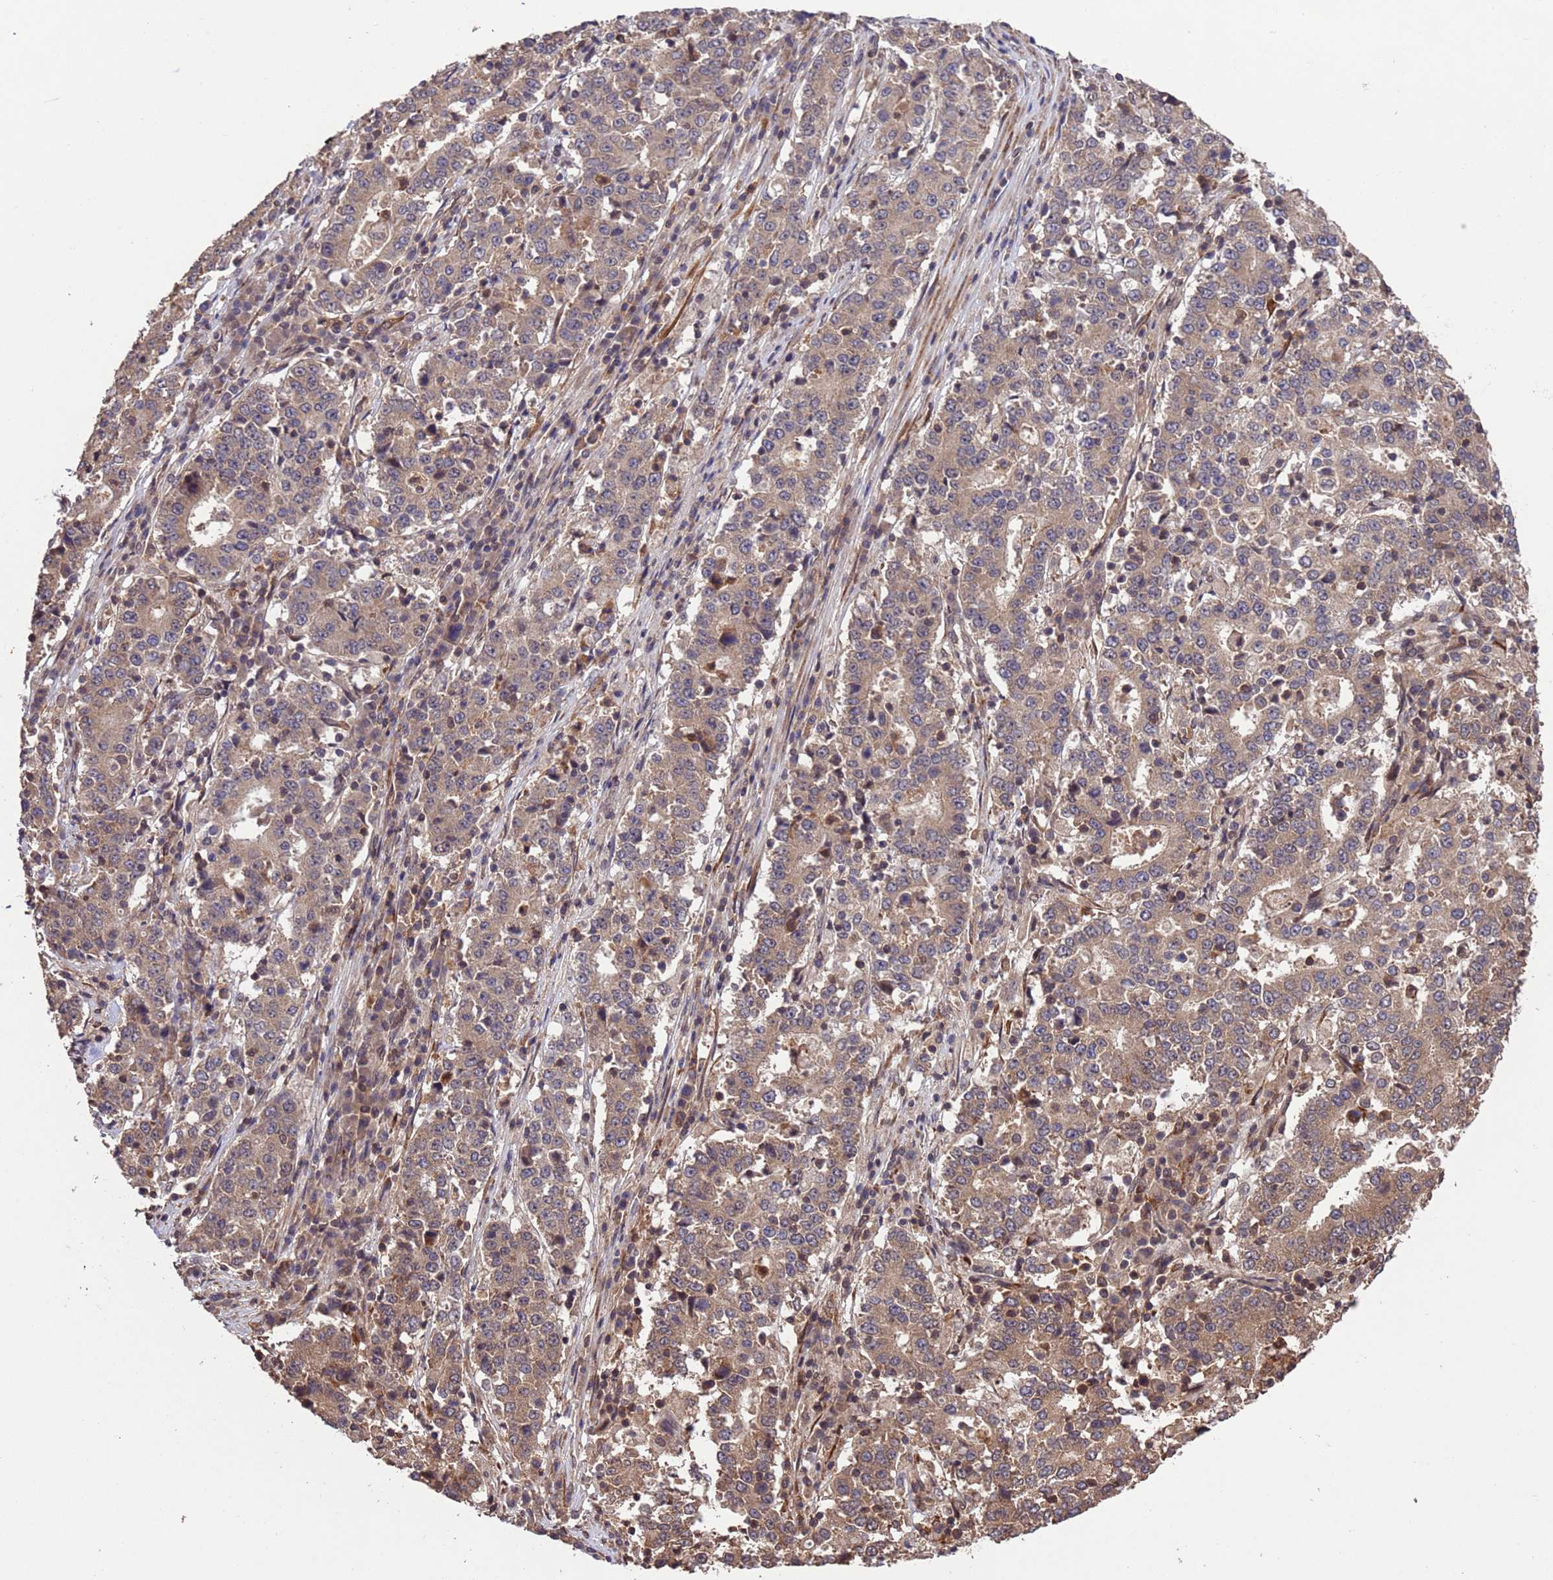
{"staining": {"intensity": "weak", "quantity": ">75%", "location": "cytoplasmic/membranous"}, "tissue": "stomach cancer", "cell_type": "Tumor cells", "image_type": "cancer", "snomed": [{"axis": "morphology", "description": "Adenocarcinoma, NOS"}, {"axis": "topography", "description": "Stomach"}], "caption": "Stomach adenocarcinoma tissue demonstrates weak cytoplasmic/membranous expression in about >75% of tumor cells Immunohistochemistry (ihc) stains the protein in brown and the nuclei are stained blue.", "gene": "VSTM4", "patient": {"sex": "male", "age": 59}}